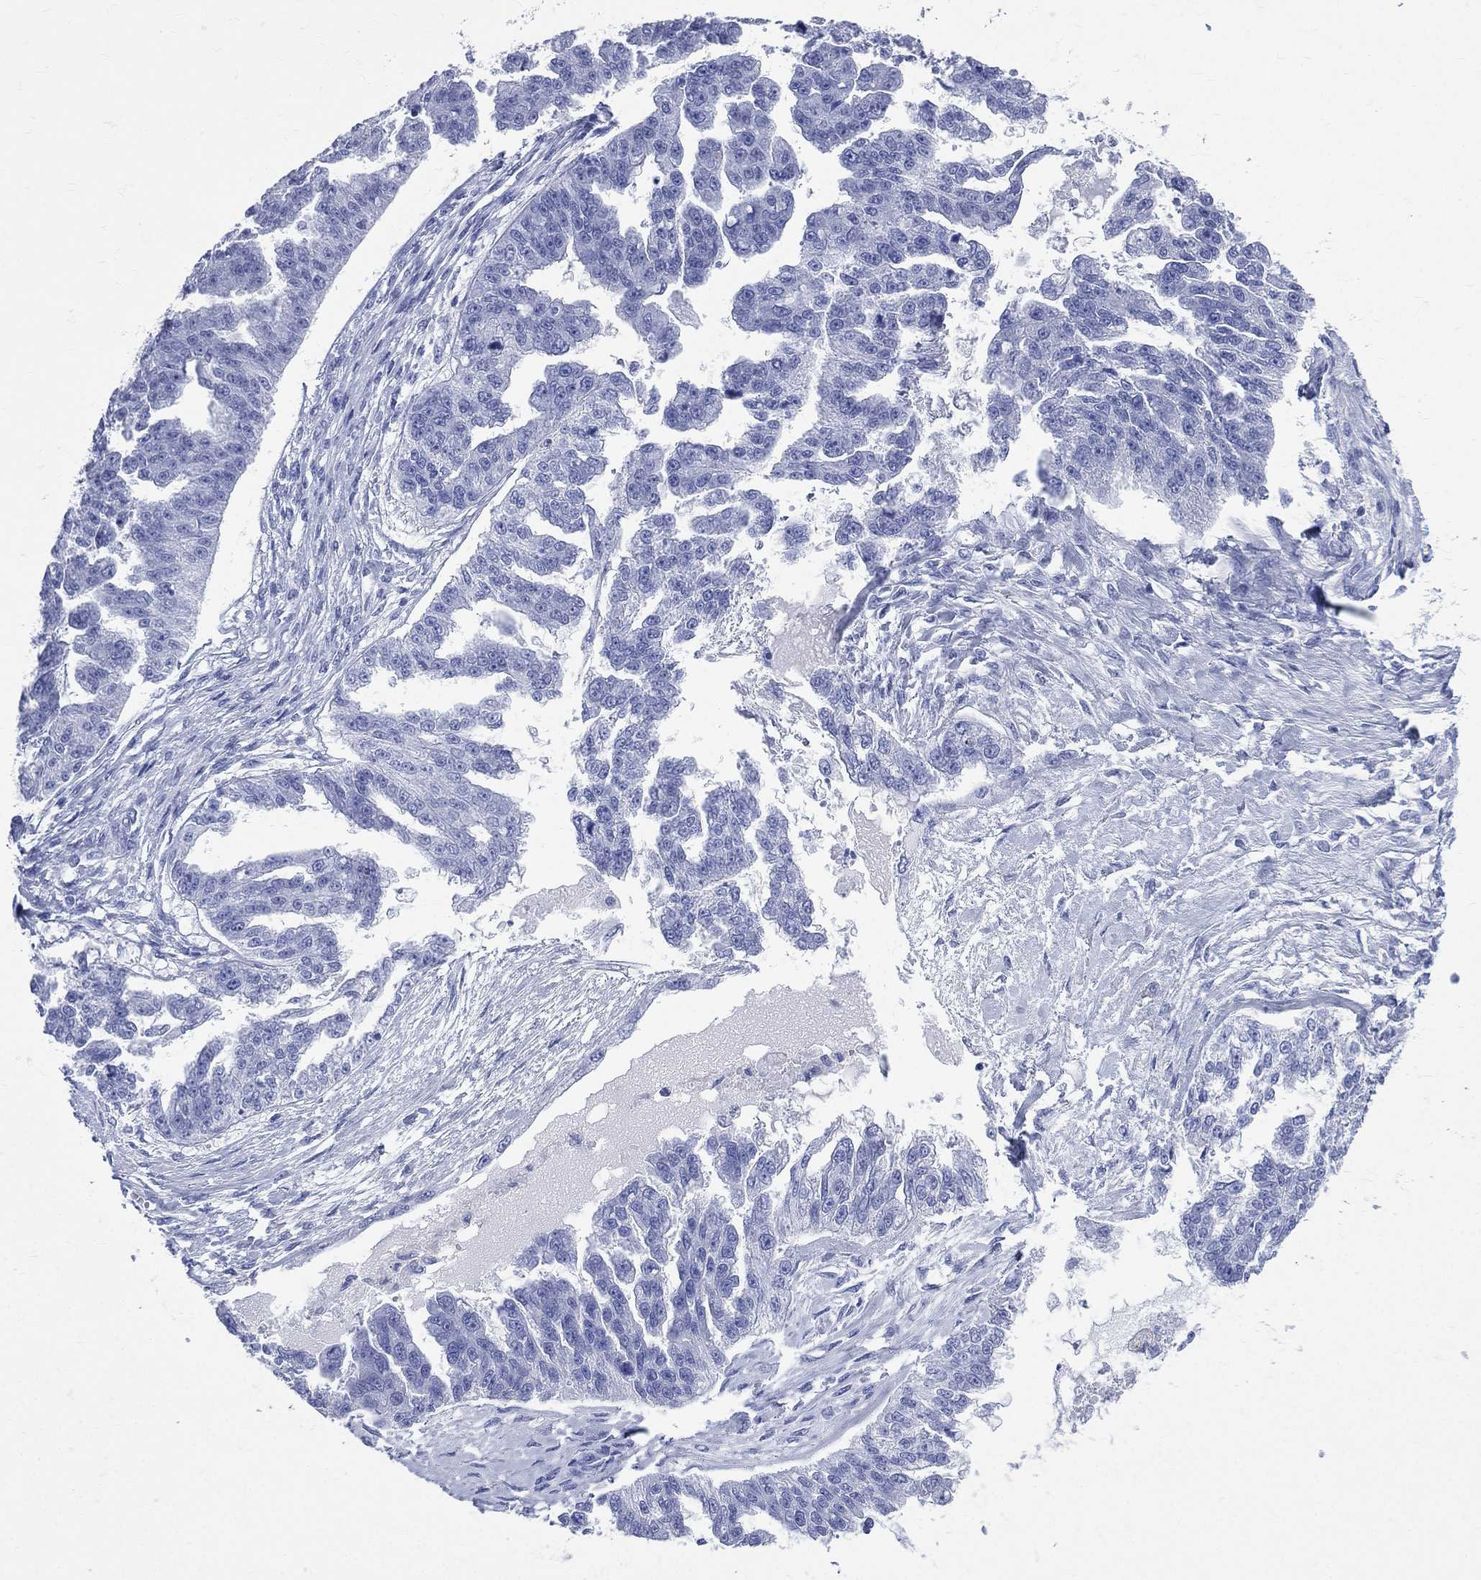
{"staining": {"intensity": "negative", "quantity": "none", "location": "none"}, "tissue": "ovarian cancer", "cell_type": "Tumor cells", "image_type": "cancer", "snomed": [{"axis": "morphology", "description": "Cystadenocarcinoma, serous, NOS"}, {"axis": "topography", "description": "Ovary"}], "caption": "The histopathology image demonstrates no significant expression in tumor cells of ovarian cancer.", "gene": "SYP", "patient": {"sex": "female", "age": 58}}